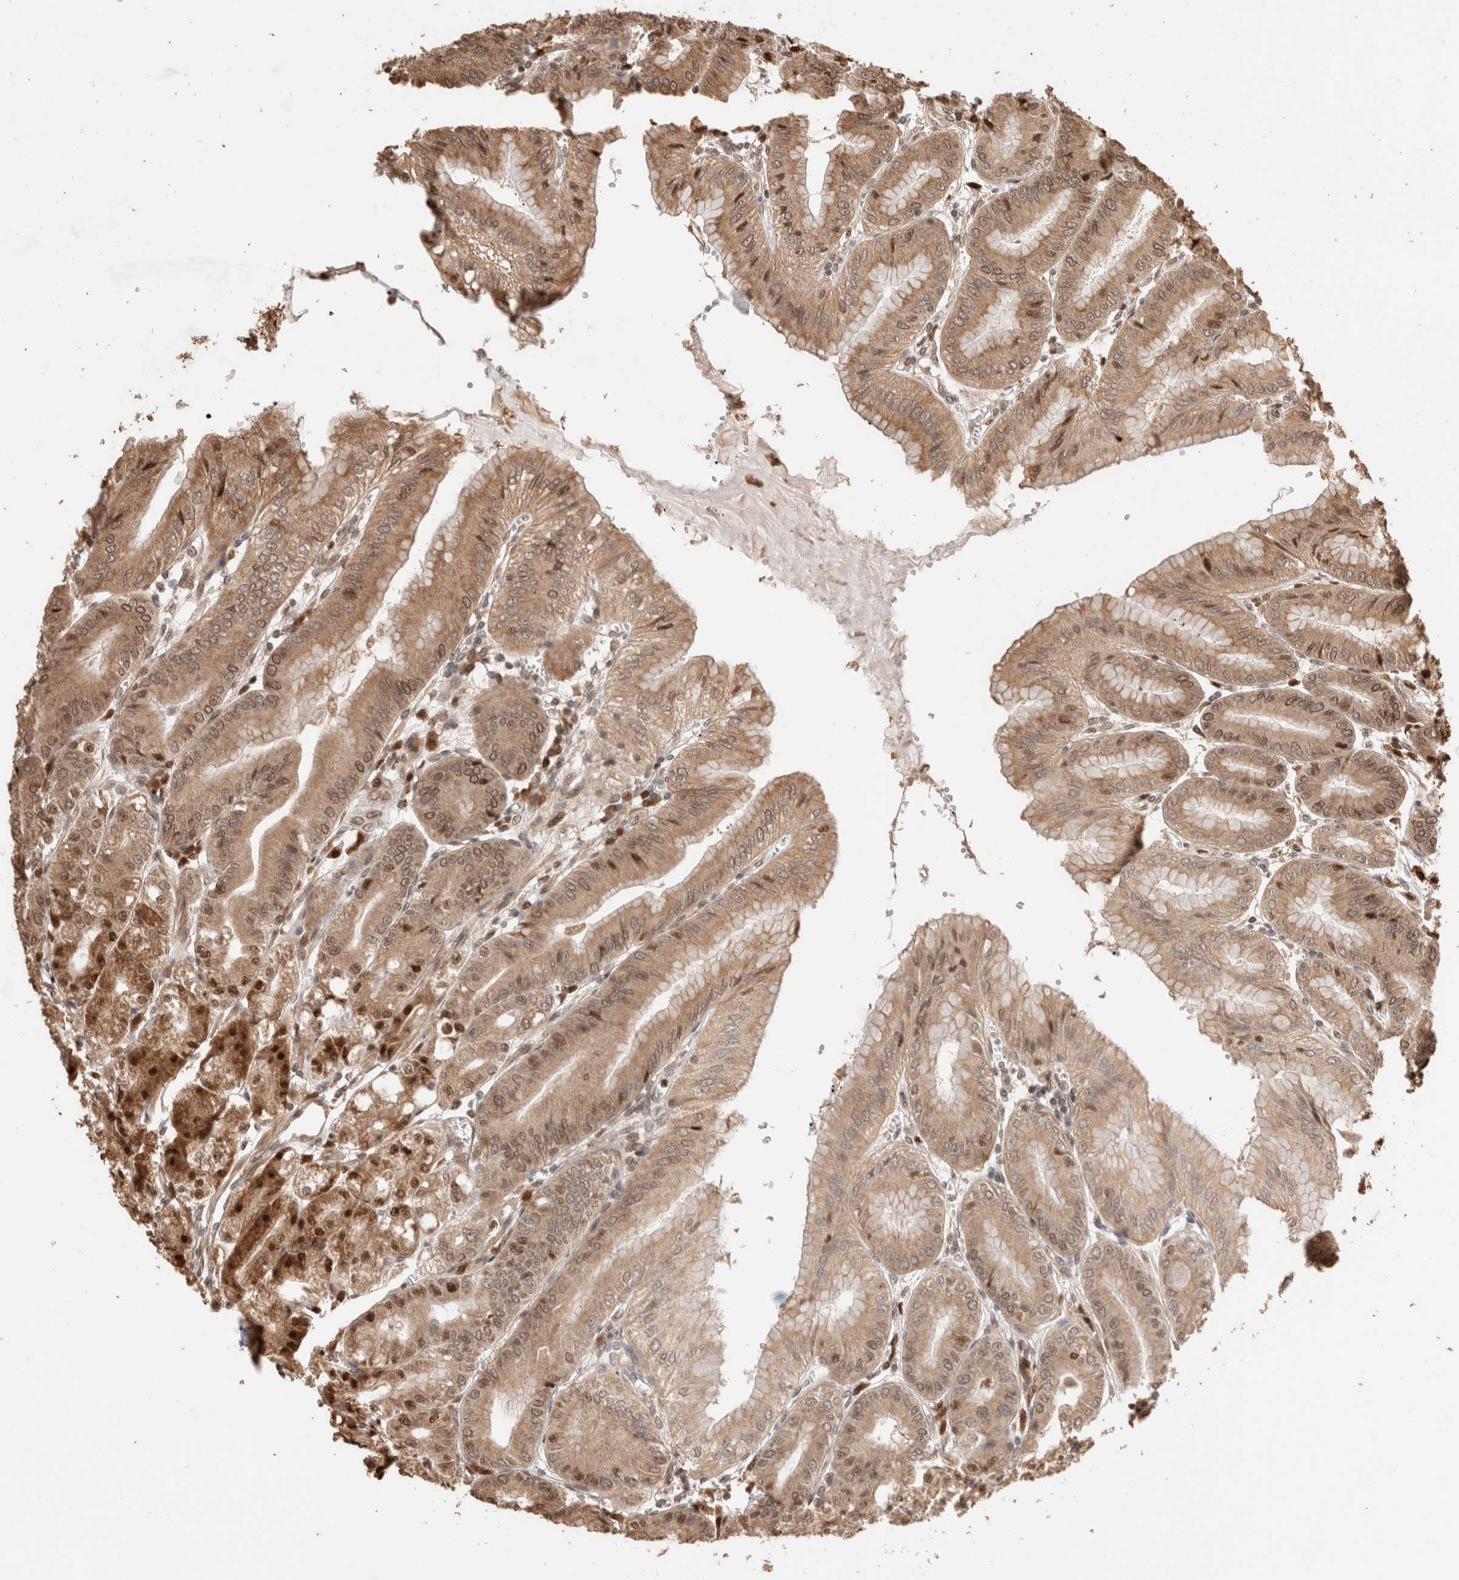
{"staining": {"intensity": "moderate", "quantity": ">75%", "location": "cytoplasmic/membranous,nuclear"}, "tissue": "stomach", "cell_type": "Glandular cells", "image_type": "normal", "snomed": [{"axis": "morphology", "description": "Normal tissue, NOS"}, {"axis": "topography", "description": "Stomach, lower"}], "caption": "This is a photomicrograph of immunohistochemistry staining of benign stomach, which shows moderate expression in the cytoplasmic/membranous,nuclear of glandular cells.", "gene": "TPR", "patient": {"sex": "male", "age": 71}}